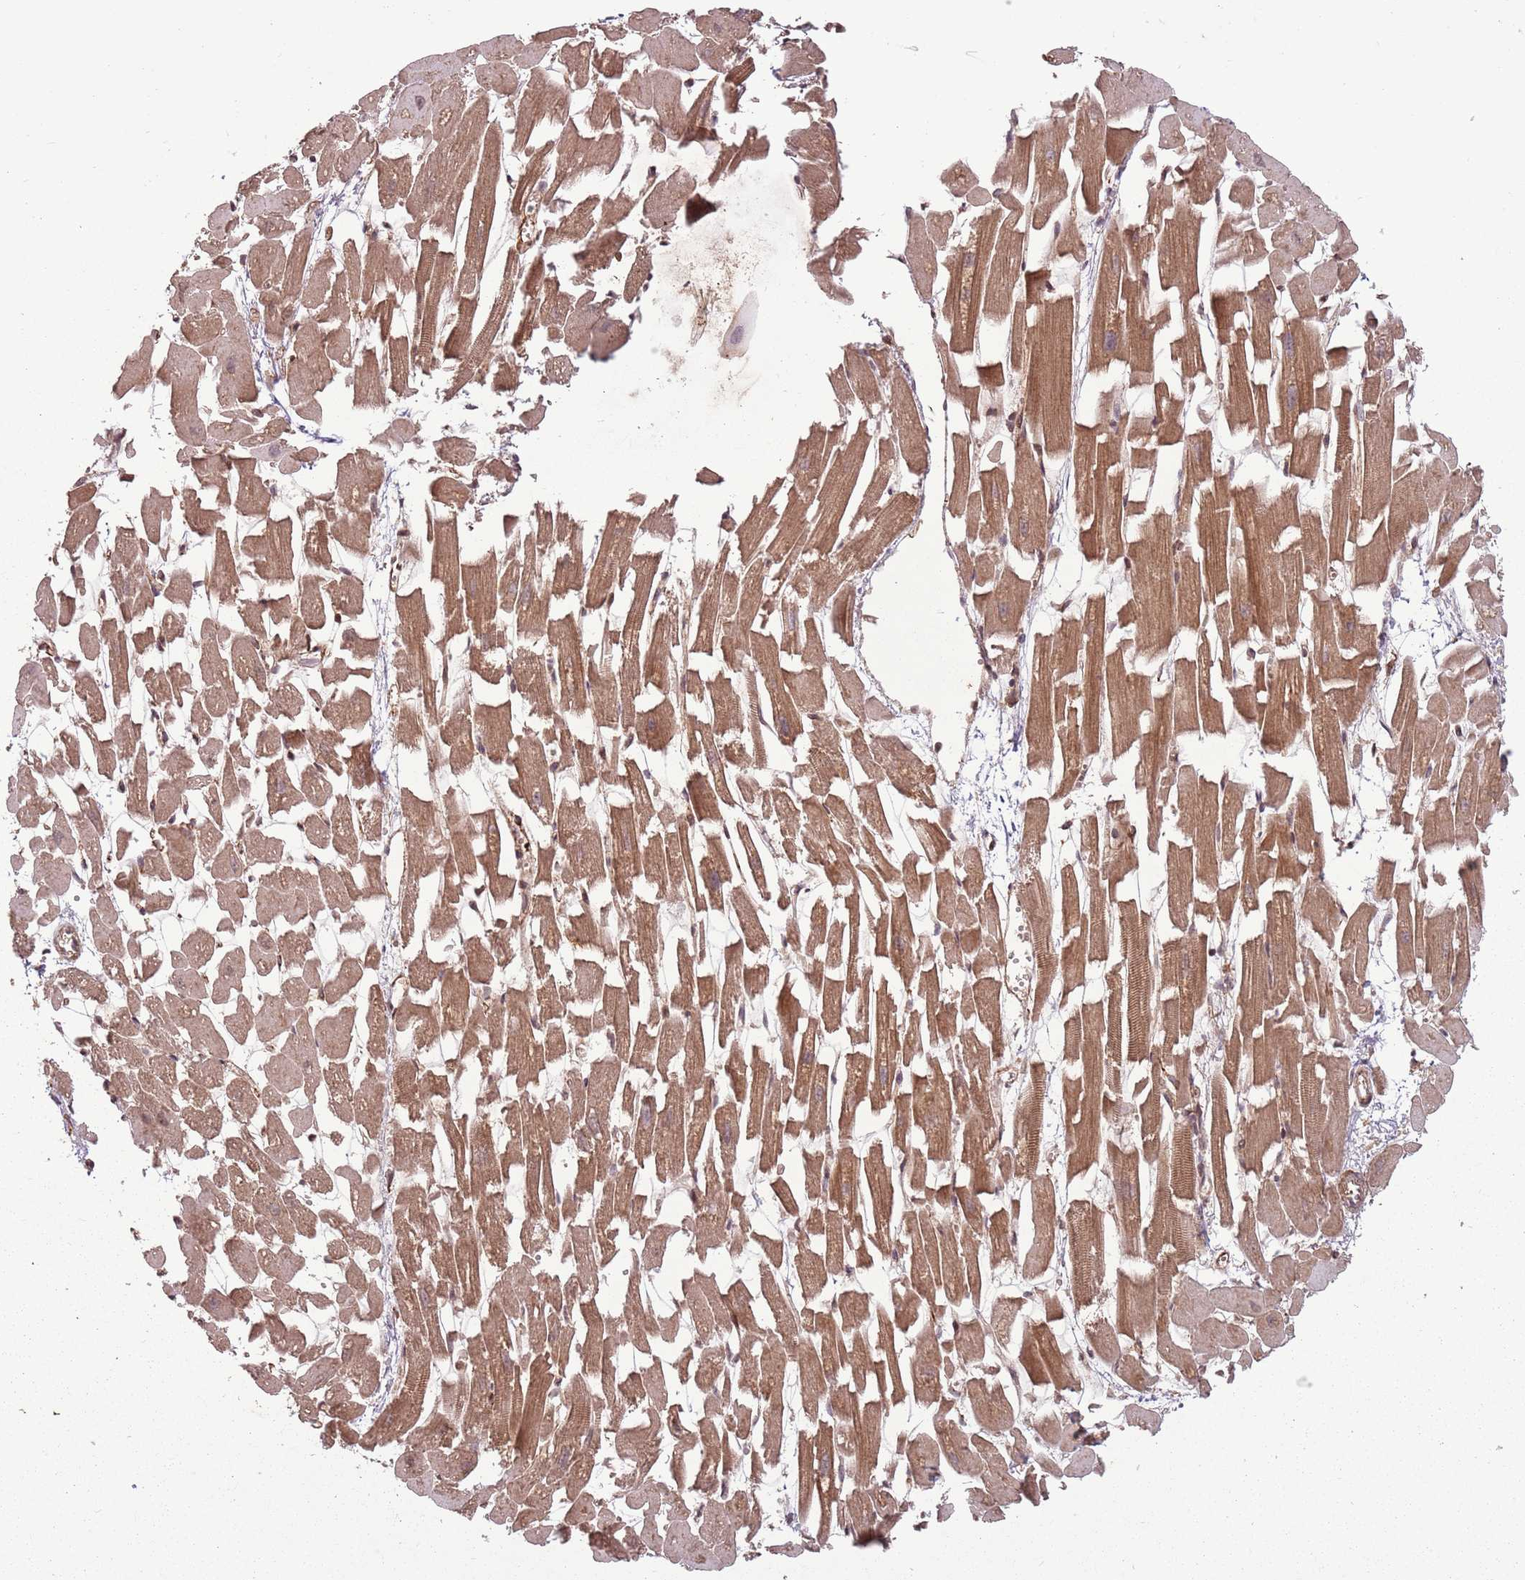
{"staining": {"intensity": "strong", "quantity": ">75%", "location": "cytoplasmic/membranous,nuclear"}, "tissue": "heart muscle", "cell_type": "Cardiomyocytes", "image_type": "normal", "snomed": [{"axis": "morphology", "description": "Normal tissue, NOS"}, {"axis": "topography", "description": "Heart"}], "caption": "Immunohistochemical staining of normal heart muscle reveals high levels of strong cytoplasmic/membranous,nuclear staining in approximately >75% of cardiomyocytes. Using DAB (3,3'-diaminobenzidine) (brown) and hematoxylin (blue) stains, captured at high magnification using brightfield microscopy.", "gene": "ADAMTS3", "patient": {"sex": "female", "age": 64}}